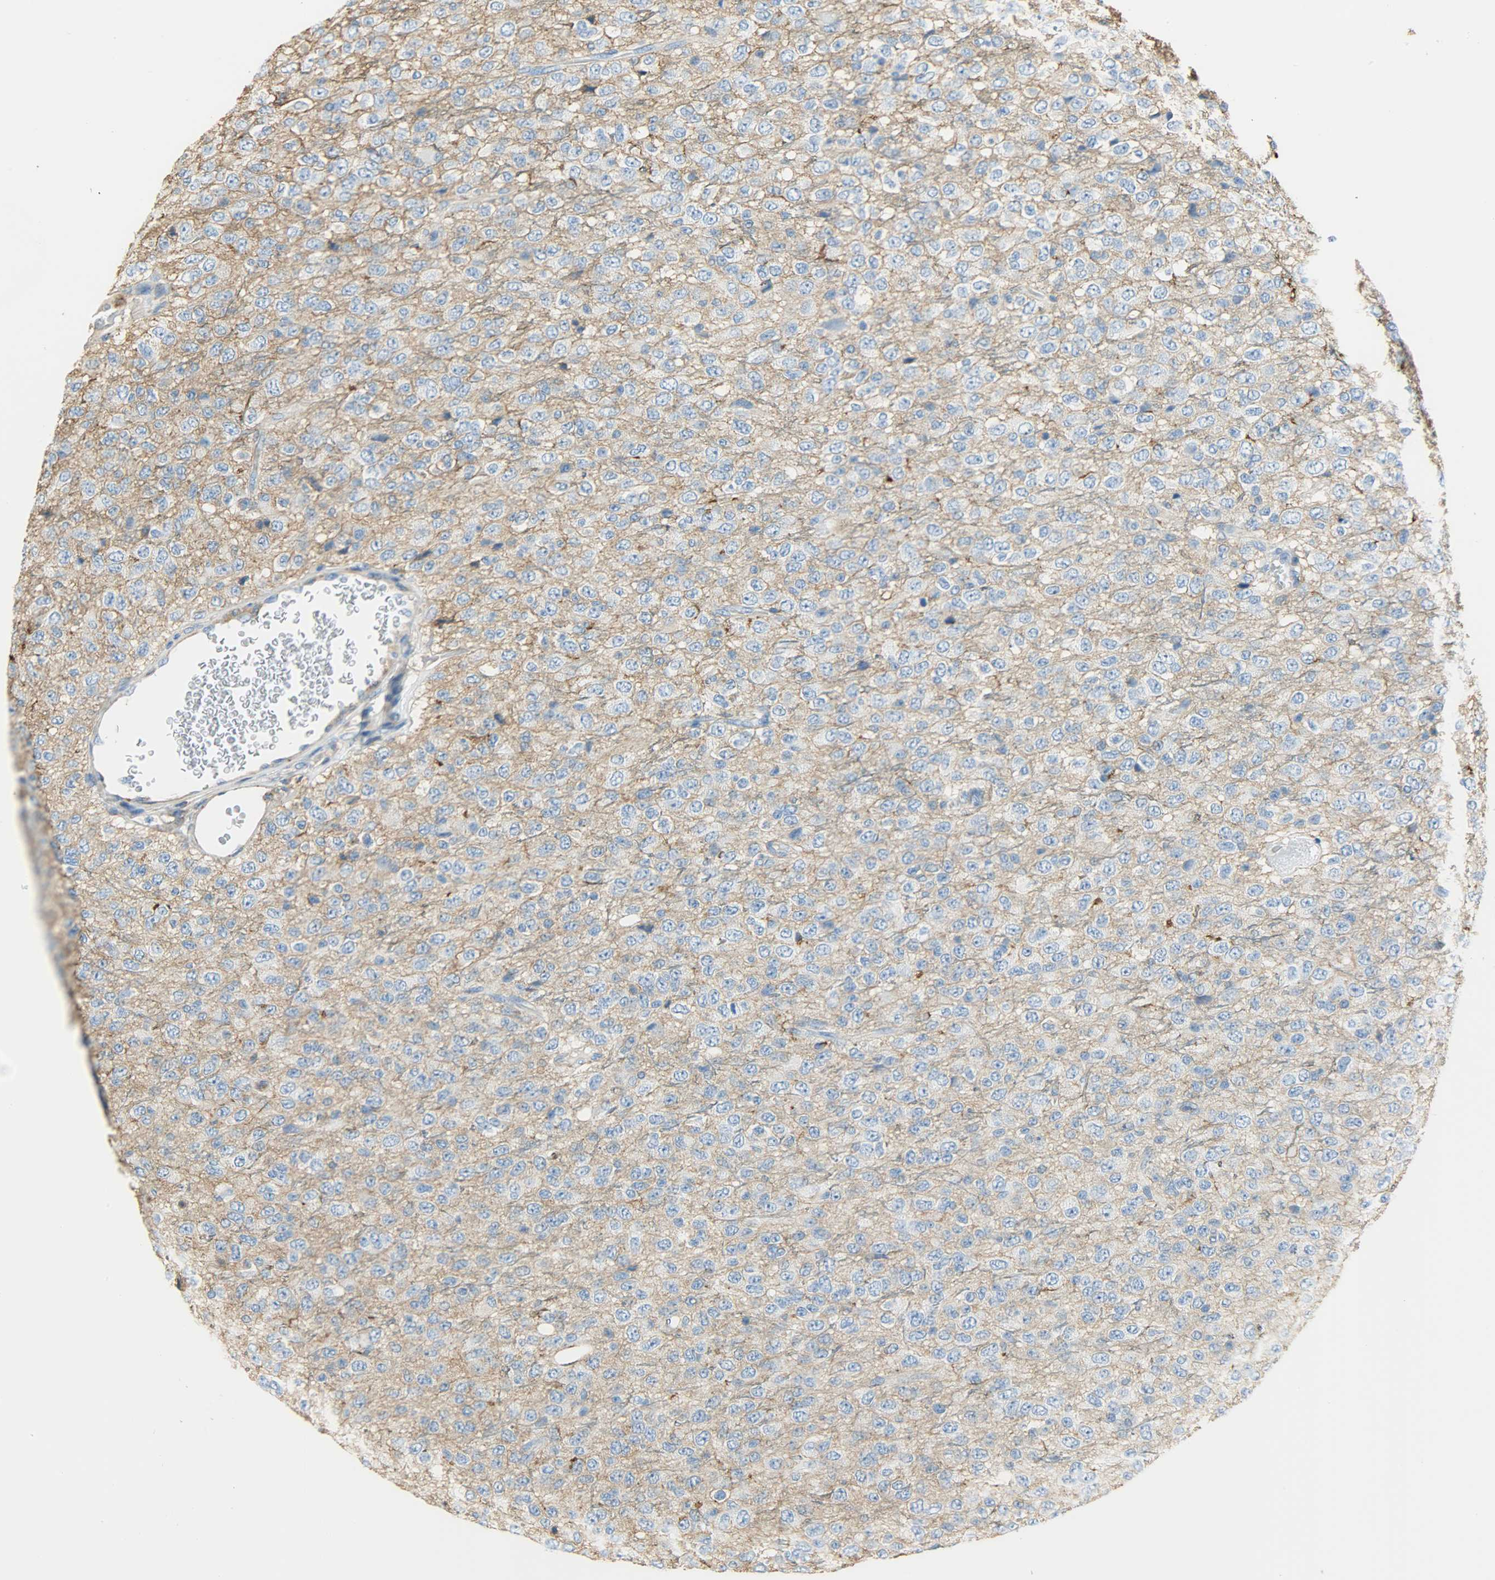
{"staining": {"intensity": "negative", "quantity": "none", "location": "none"}, "tissue": "glioma", "cell_type": "Tumor cells", "image_type": "cancer", "snomed": [{"axis": "morphology", "description": "Glioma, malignant, High grade"}, {"axis": "topography", "description": "pancreas cauda"}], "caption": "The immunohistochemistry histopathology image has no significant staining in tumor cells of malignant high-grade glioma tissue. The staining is performed using DAB (3,3'-diaminobenzidine) brown chromogen with nuclei counter-stained in using hematoxylin.", "gene": "ANXA6", "patient": {"sex": "male", "age": 60}}